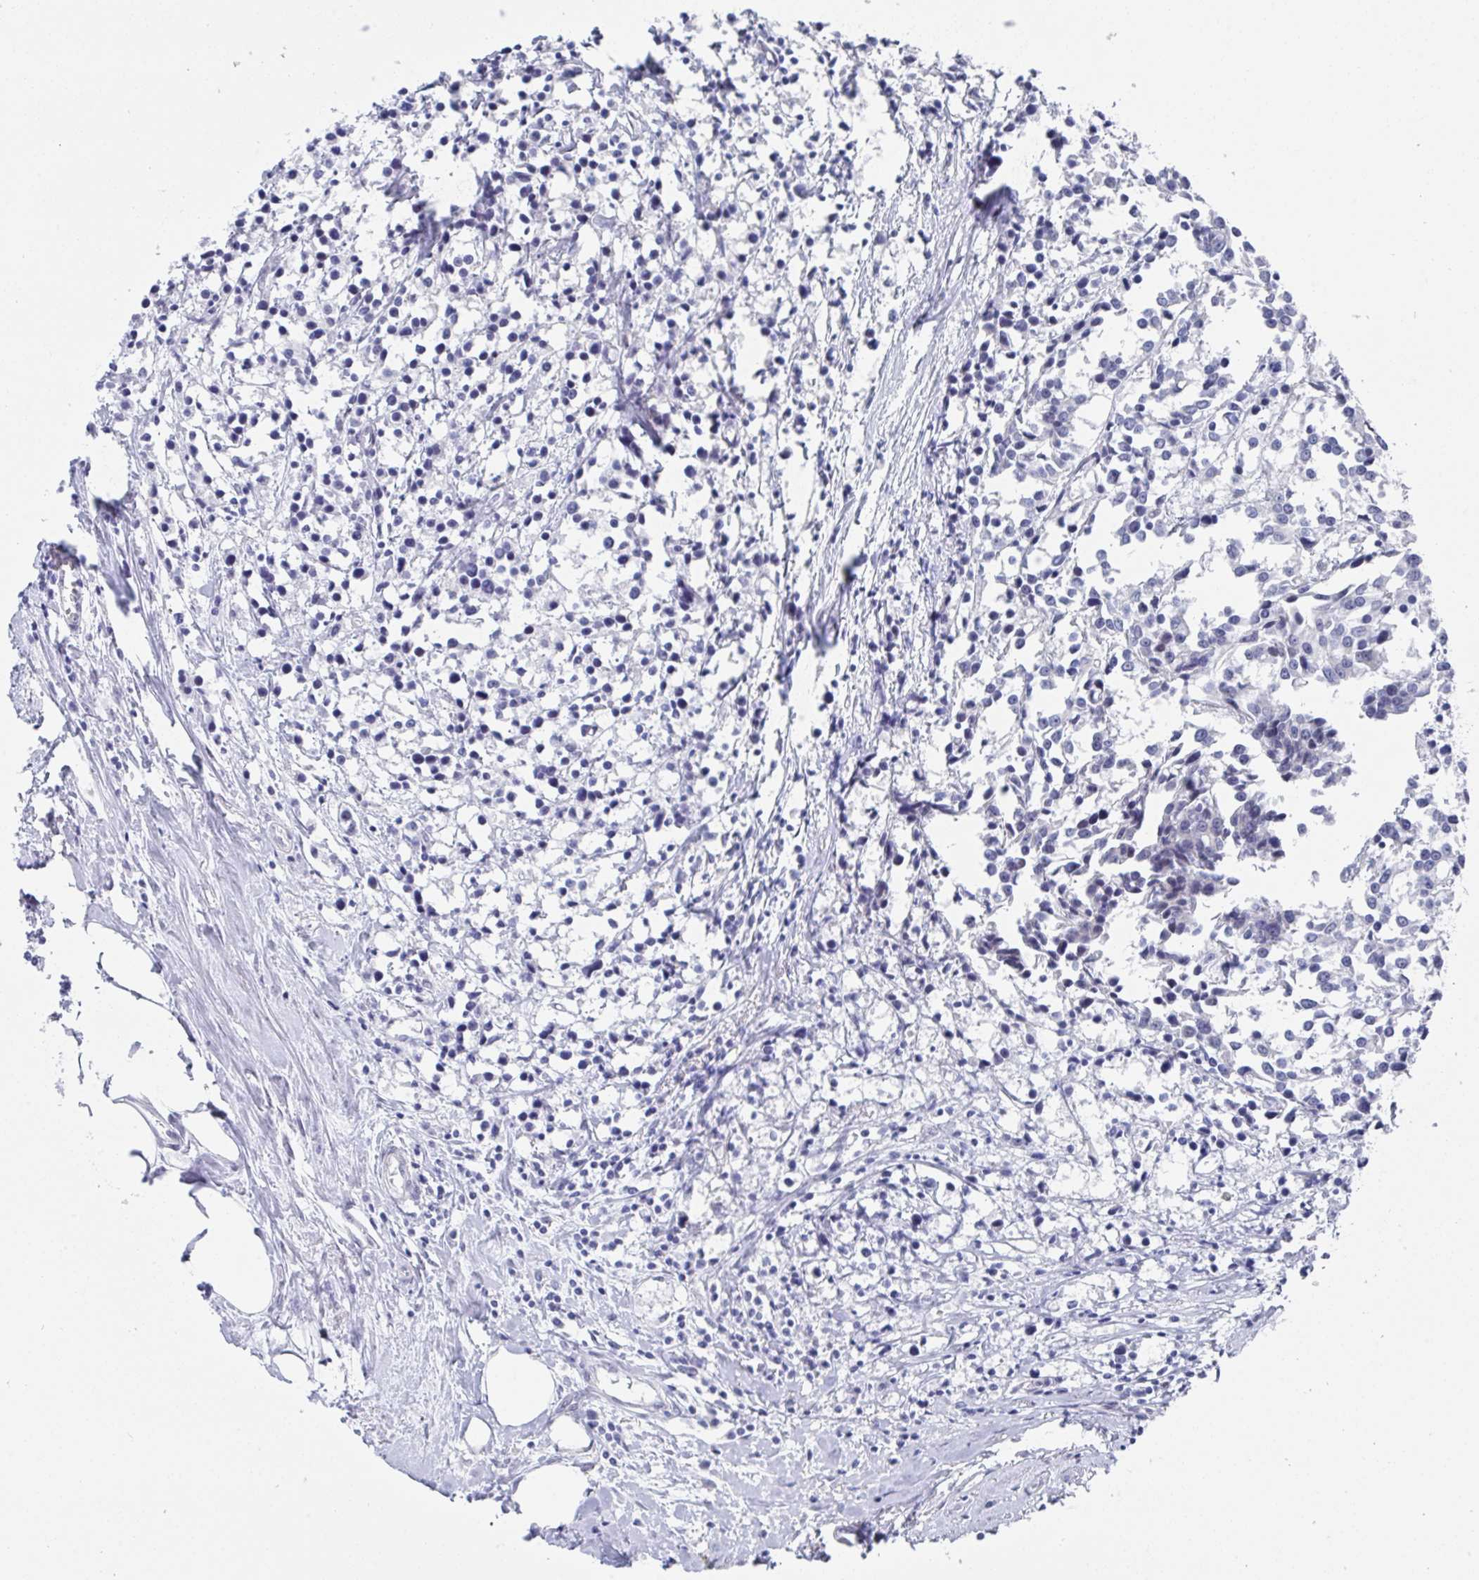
{"staining": {"intensity": "negative", "quantity": "none", "location": "none"}, "tissue": "breast cancer", "cell_type": "Tumor cells", "image_type": "cancer", "snomed": [{"axis": "morphology", "description": "Duct carcinoma"}, {"axis": "topography", "description": "Breast"}], "caption": "The micrograph demonstrates no significant positivity in tumor cells of breast cancer.", "gene": "MFSD4A", "patient": {"sex": "female", "age": 80}}